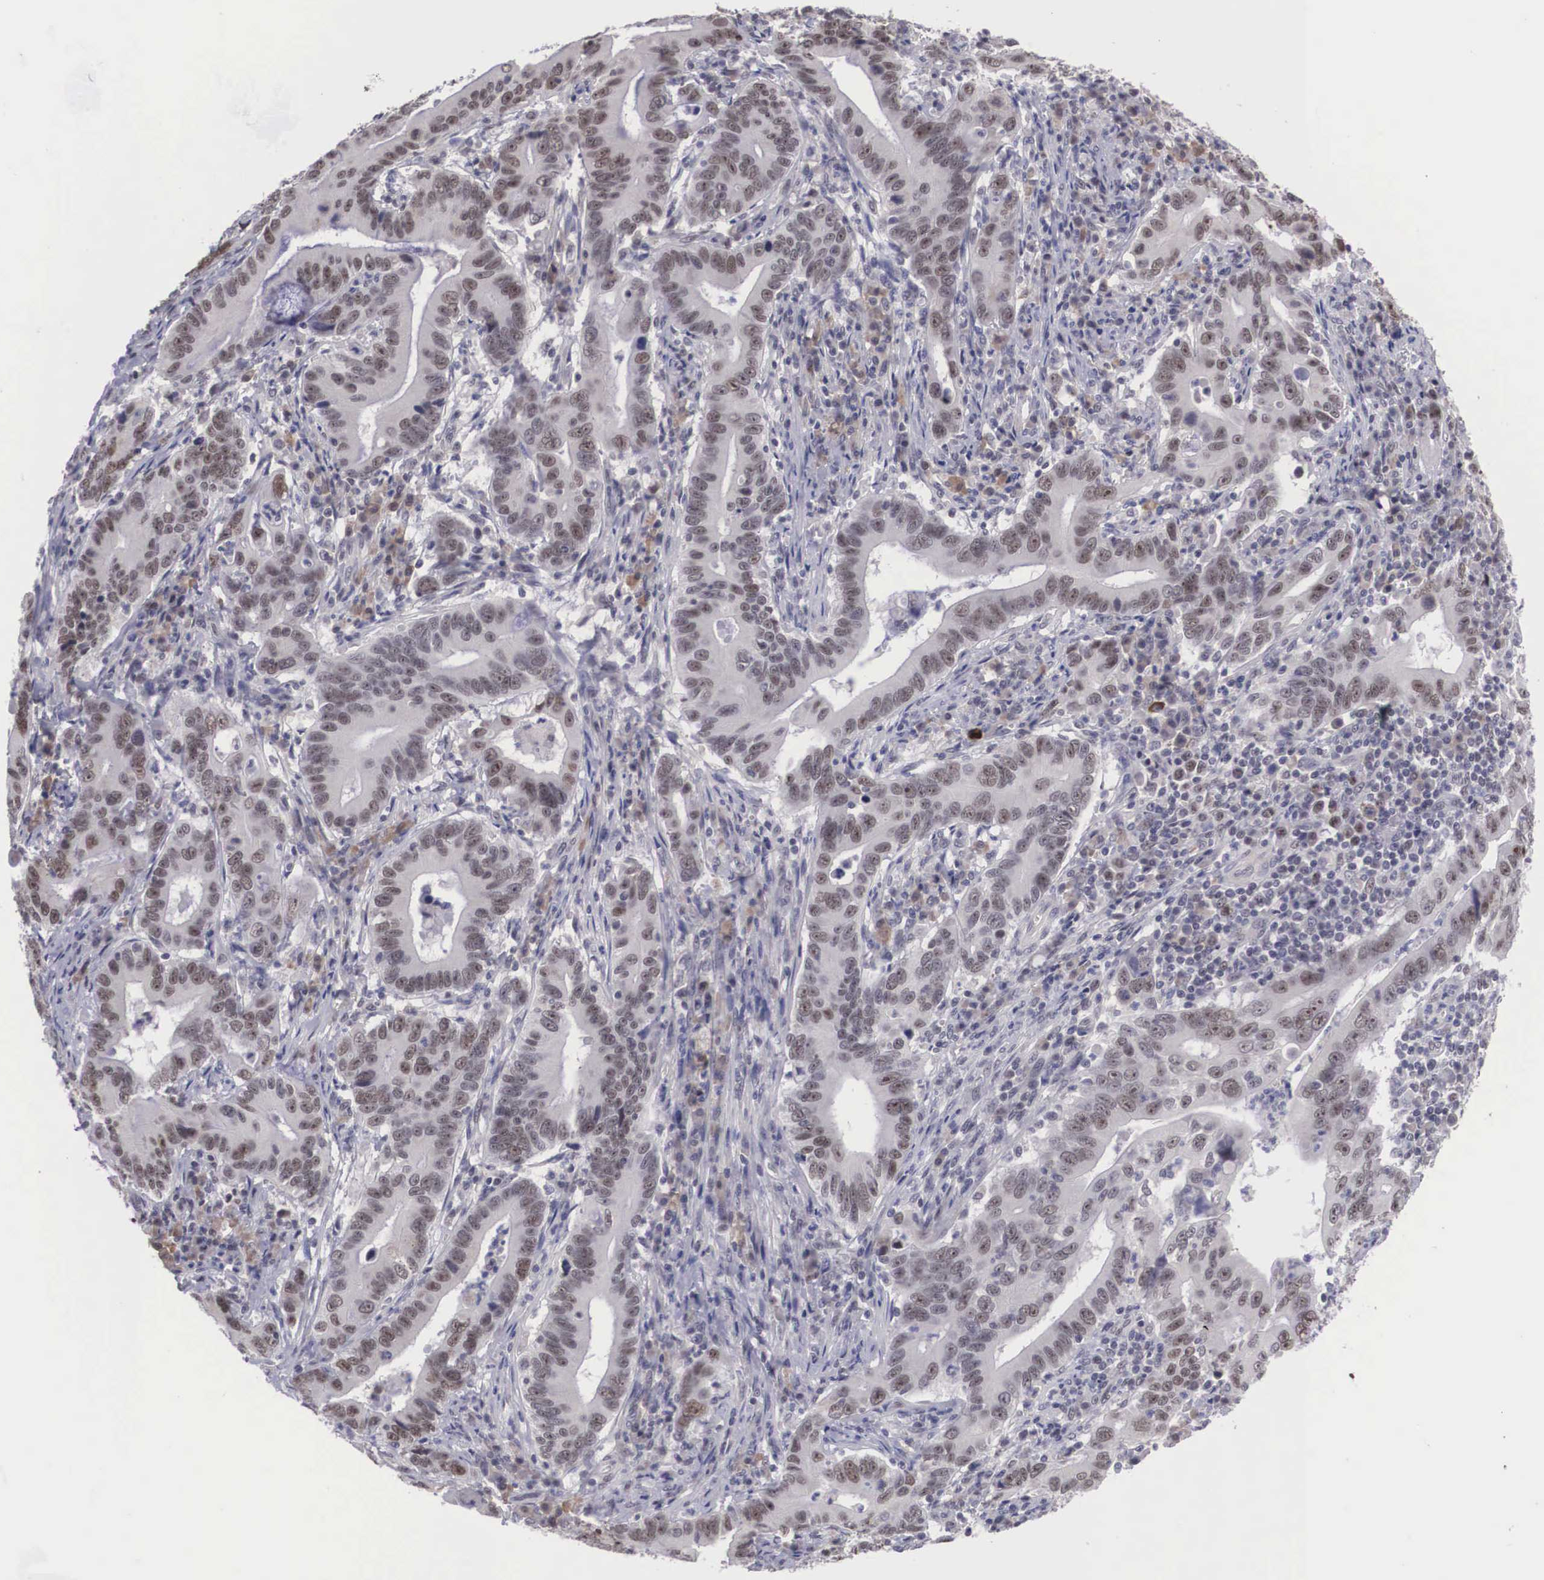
{"staining": {"intensity": "weak", "quantity": "25%-75%", "location": "nuclear"}, "tissue": "stomach cancer", "cell_type": "Tumor cells", "image_type": "cancer", "snomed": [{"axis": "morphology", "description": "Adenocarcinoma, NOS"}, {"axis": "topography", "description": "Stomach, upper"}], "caption": "Human adenocarcinoma (stomach) stained for a protein (brown) displays weak nuclear positive expression in about 25%-75% of tumor cells.", "gene": "ZNF275", "patient": {"sex": "male", "age": 63}}